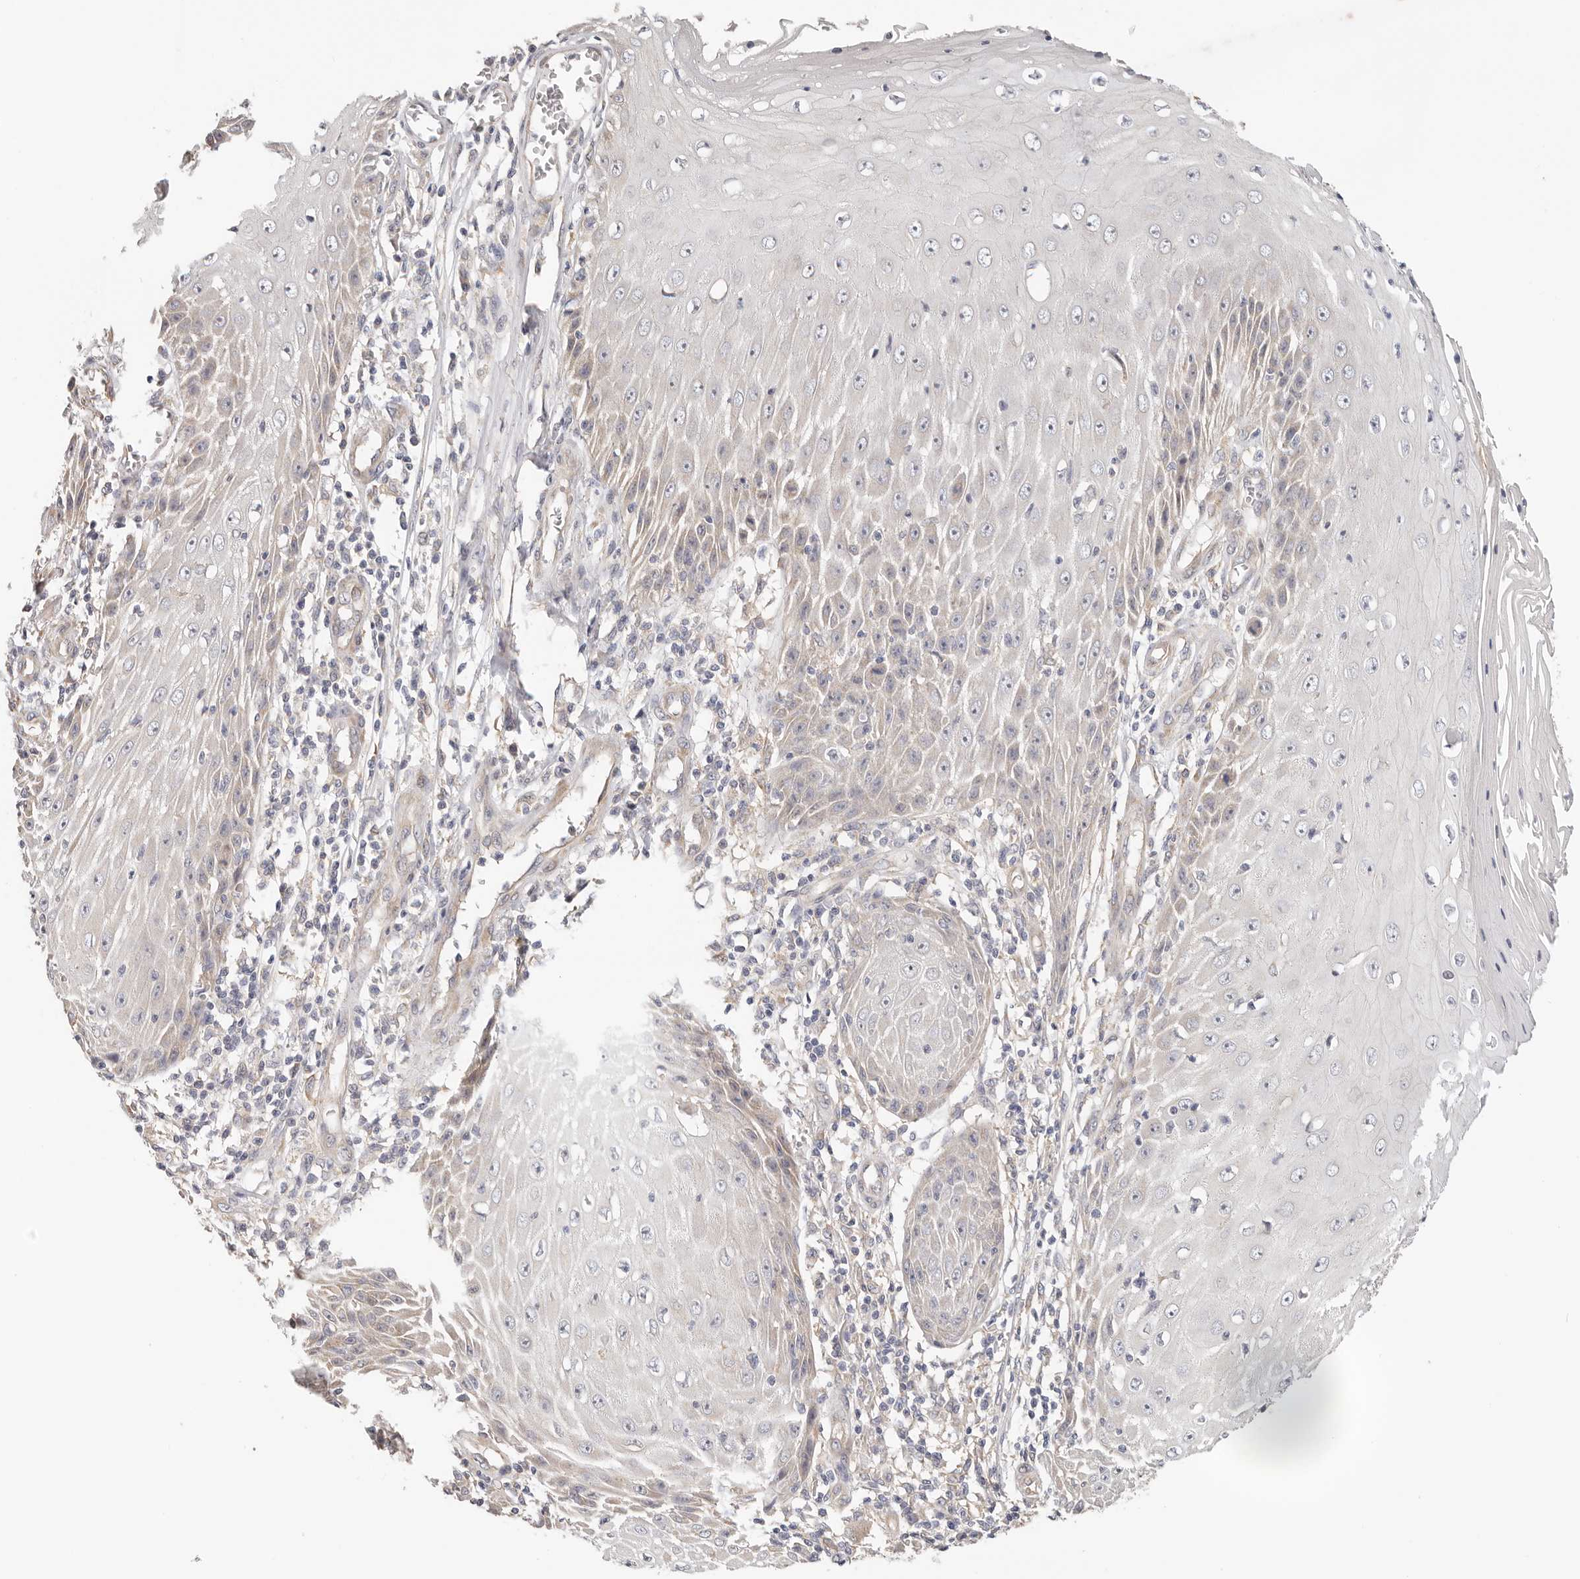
{"staining": {"intensity": "weak", "quantity": "<25%", "location": "cytoplasmic/membranous"}, "tissue": "skin cancer", "cell_type": "Tumor cells", "image_type": "cancer", "snomed": [{"axis": "morphology", "description": "Squamous cell carcinoma, NOS"}, {"axis": "topography", "description": "Skin"}], "caption": "An immunohistochemistry (IHC) micrograph of skin cancer is shown. There is no staining in tumor cells of skin cancer.", "gene": "AFDN", "patient": {"sex": "female", "age": 73}}